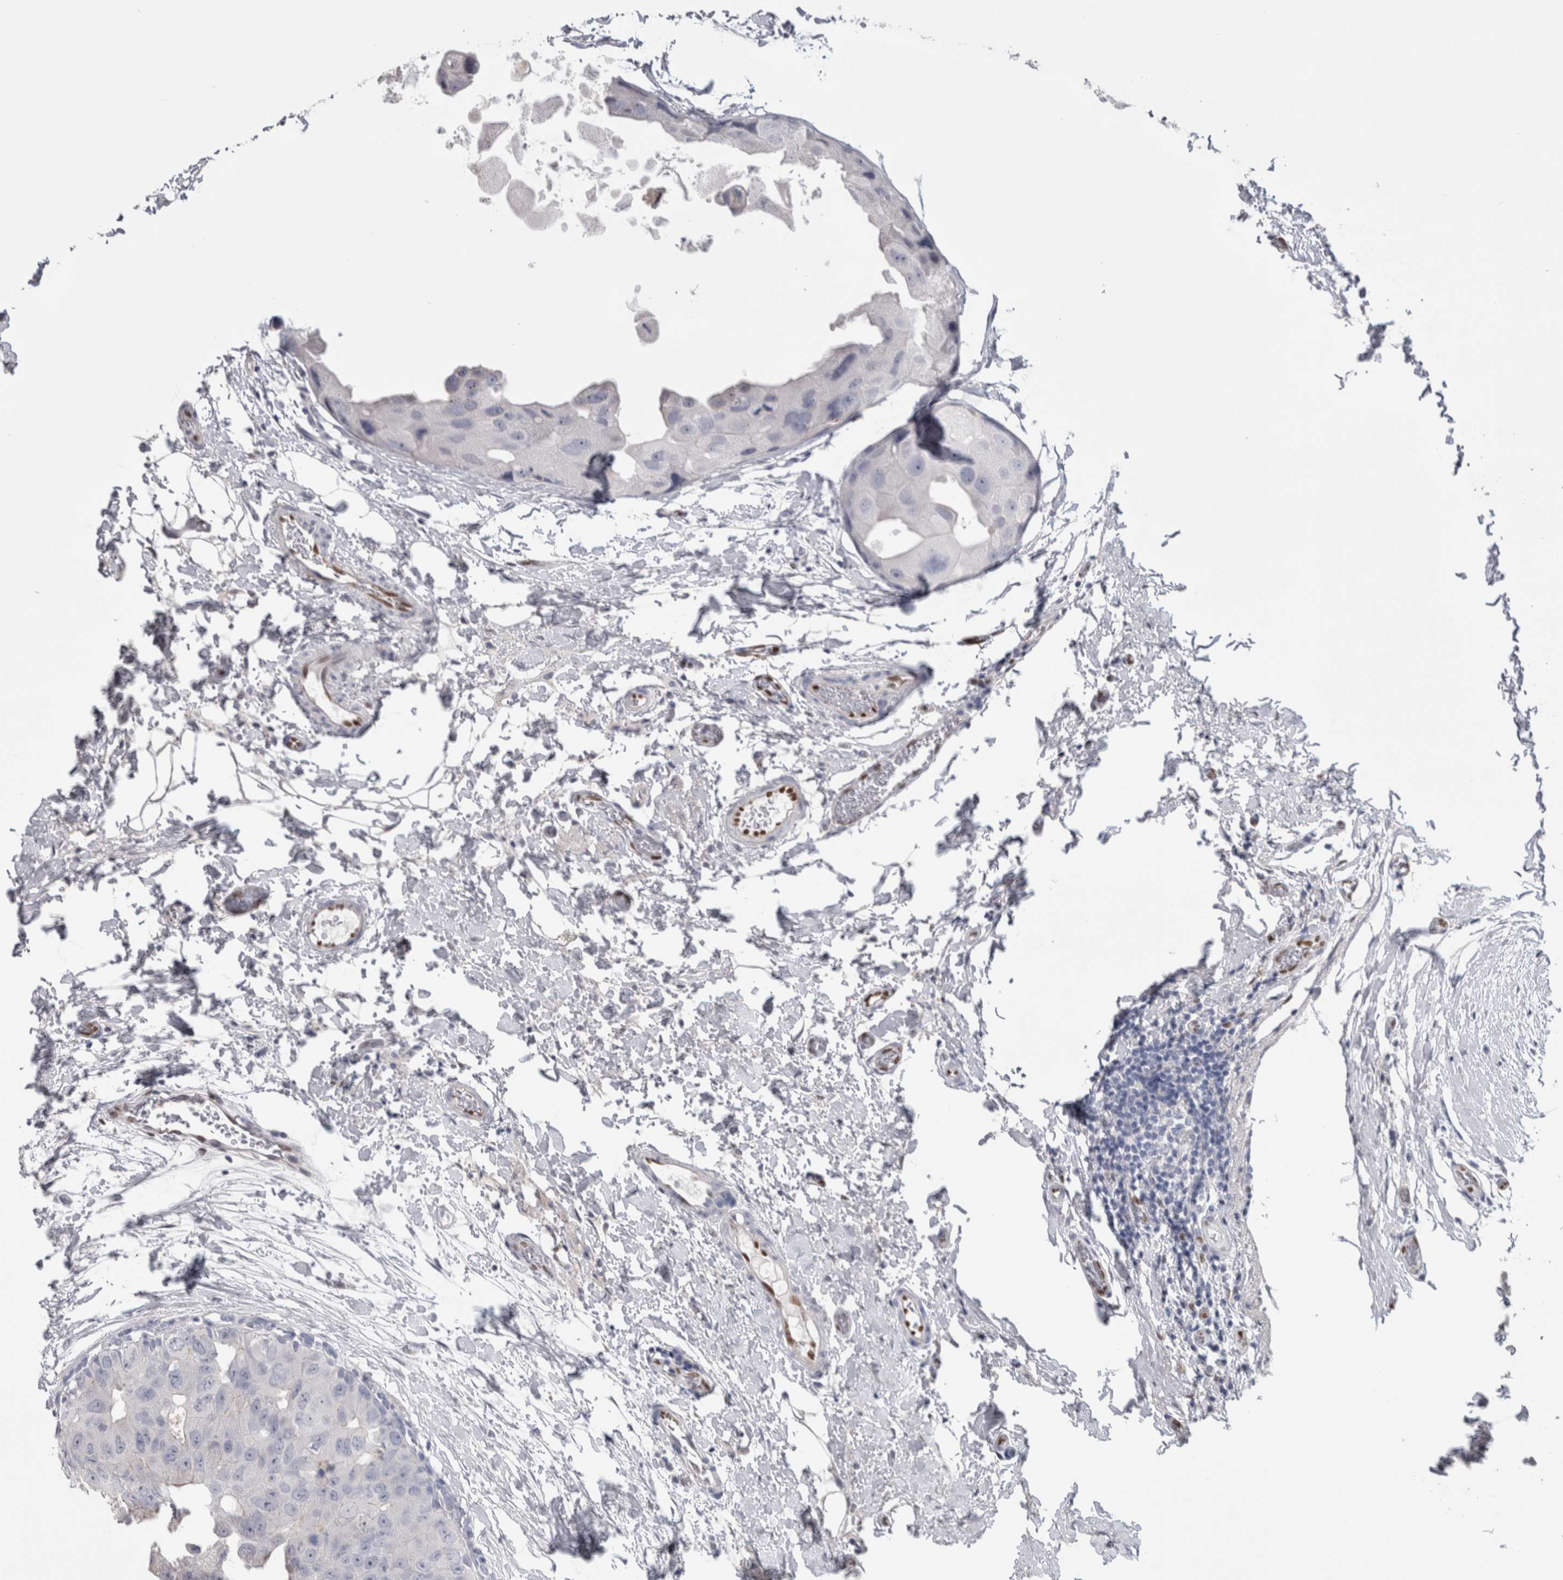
{"staining": {"intensity": "negative", "quantity": "none", "location": "none"}, "tissue": "breast cancer", "cell_type": "Tumor cells", "image_type": "cancer", "snomed": [{"axis": "morphology", "description": "Duct carcinoma"}, {"axis": "topography", "description": "Breast"}], "caption": "Breast cancer was stained to show a protein in brown. There is no significant staining in tumor cells.", "gene": "IL33", "patient": {"sex": "female", "age": 62}}